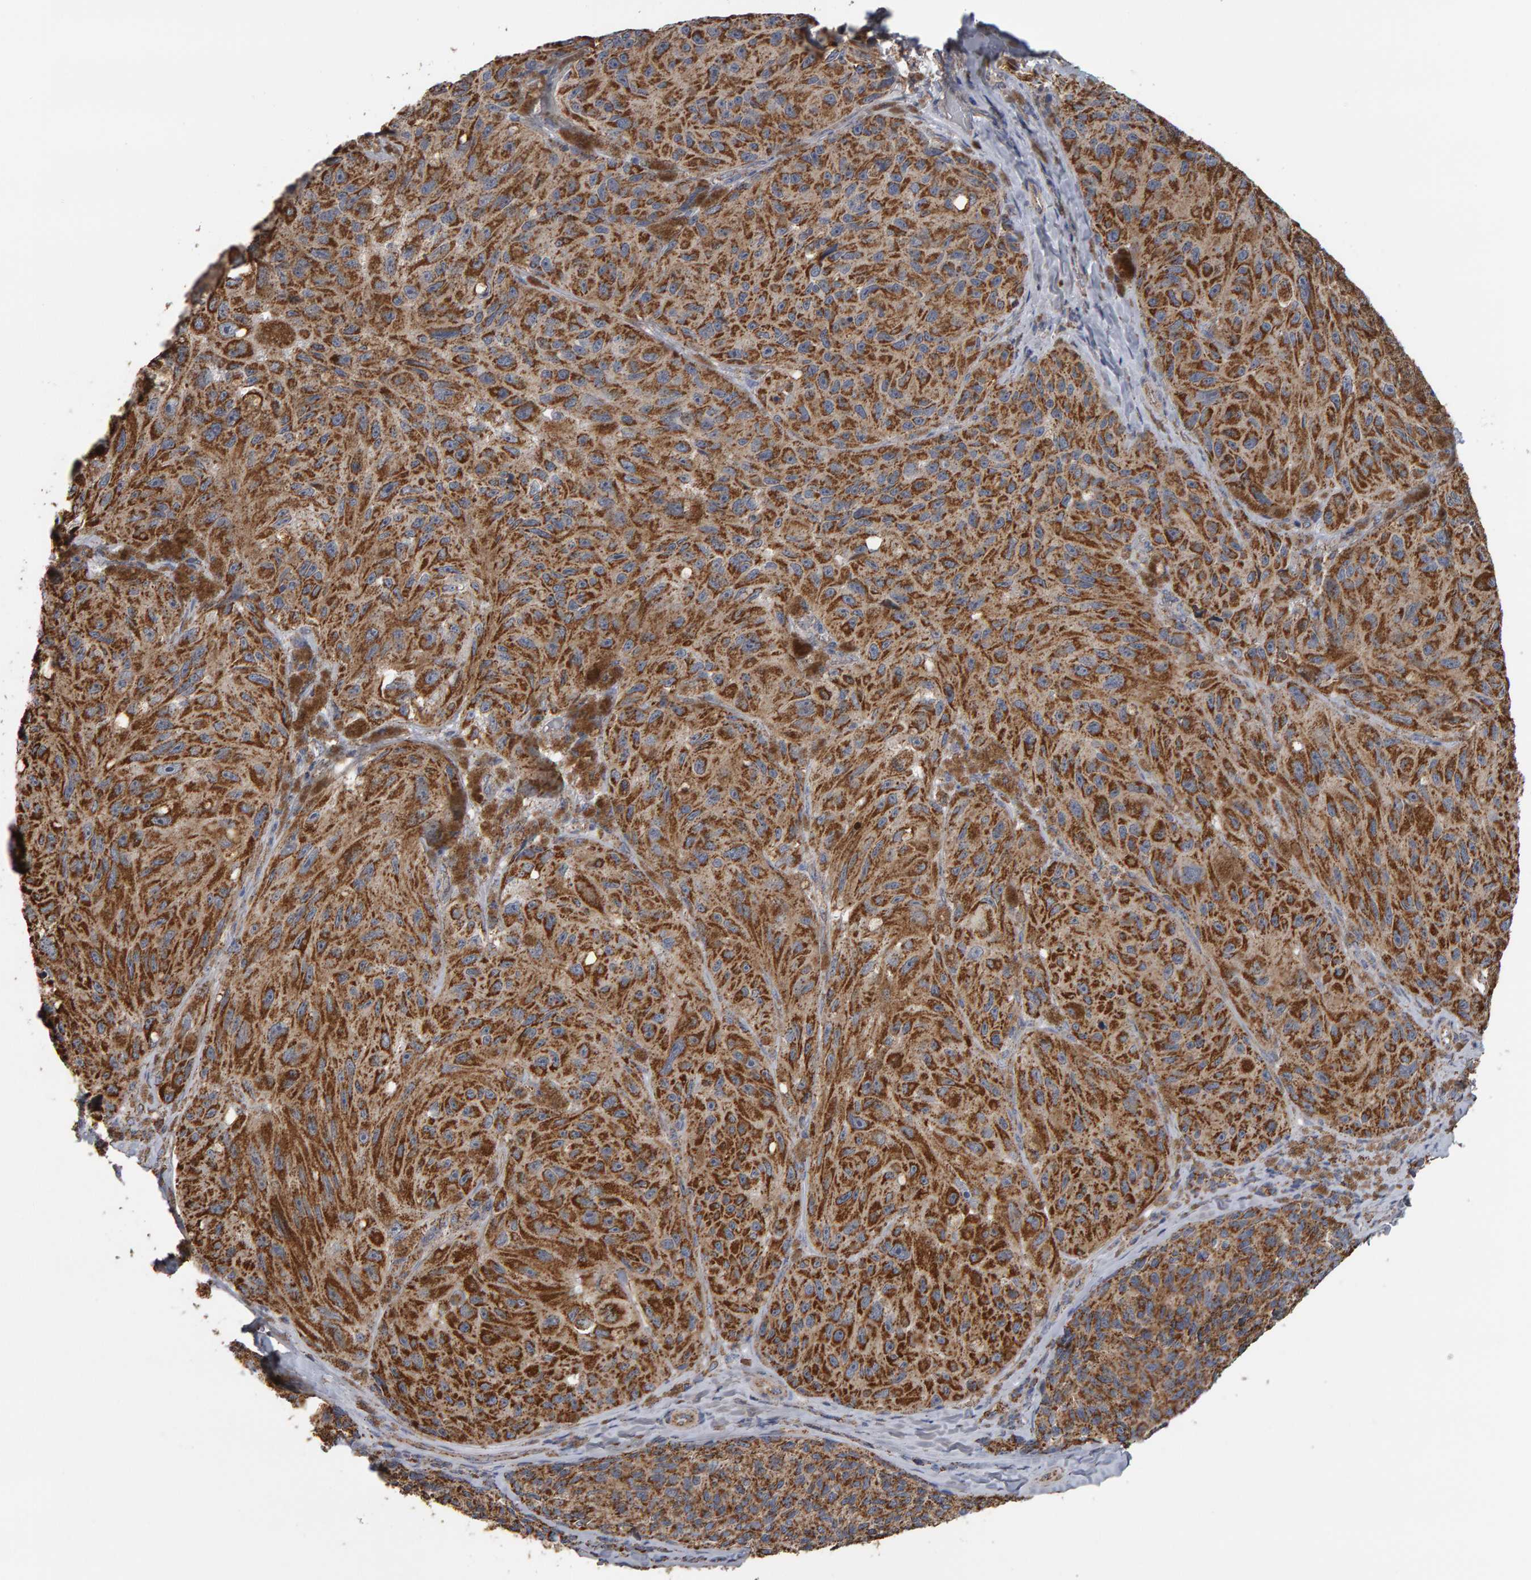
{"staining": {"intensity": "strong", "quantity": ">75%", "location": "cytoplasmic/membranous"}, "tissue": "melanoma", "cell_type": "Tumor cells", "image_type": "cancer", "snomed": [{"axis": "morphology", "description": "Malignant melanoma, NOS"}, {"axis": "topography", "description": "Skin"}], "caption": "Malignant melanoma stained with DAB immunohistochemistry exhibits high levels of strong cytoplasmic/membranous positivity in approximately >75% of tumor cells. The staining was performed using DAB, with brown indicating positive protein expression. Nuclei are stained blue with hematoxylin.", "gene": "TOM1L1", "patient": {"sex": "female", "age": 73}}